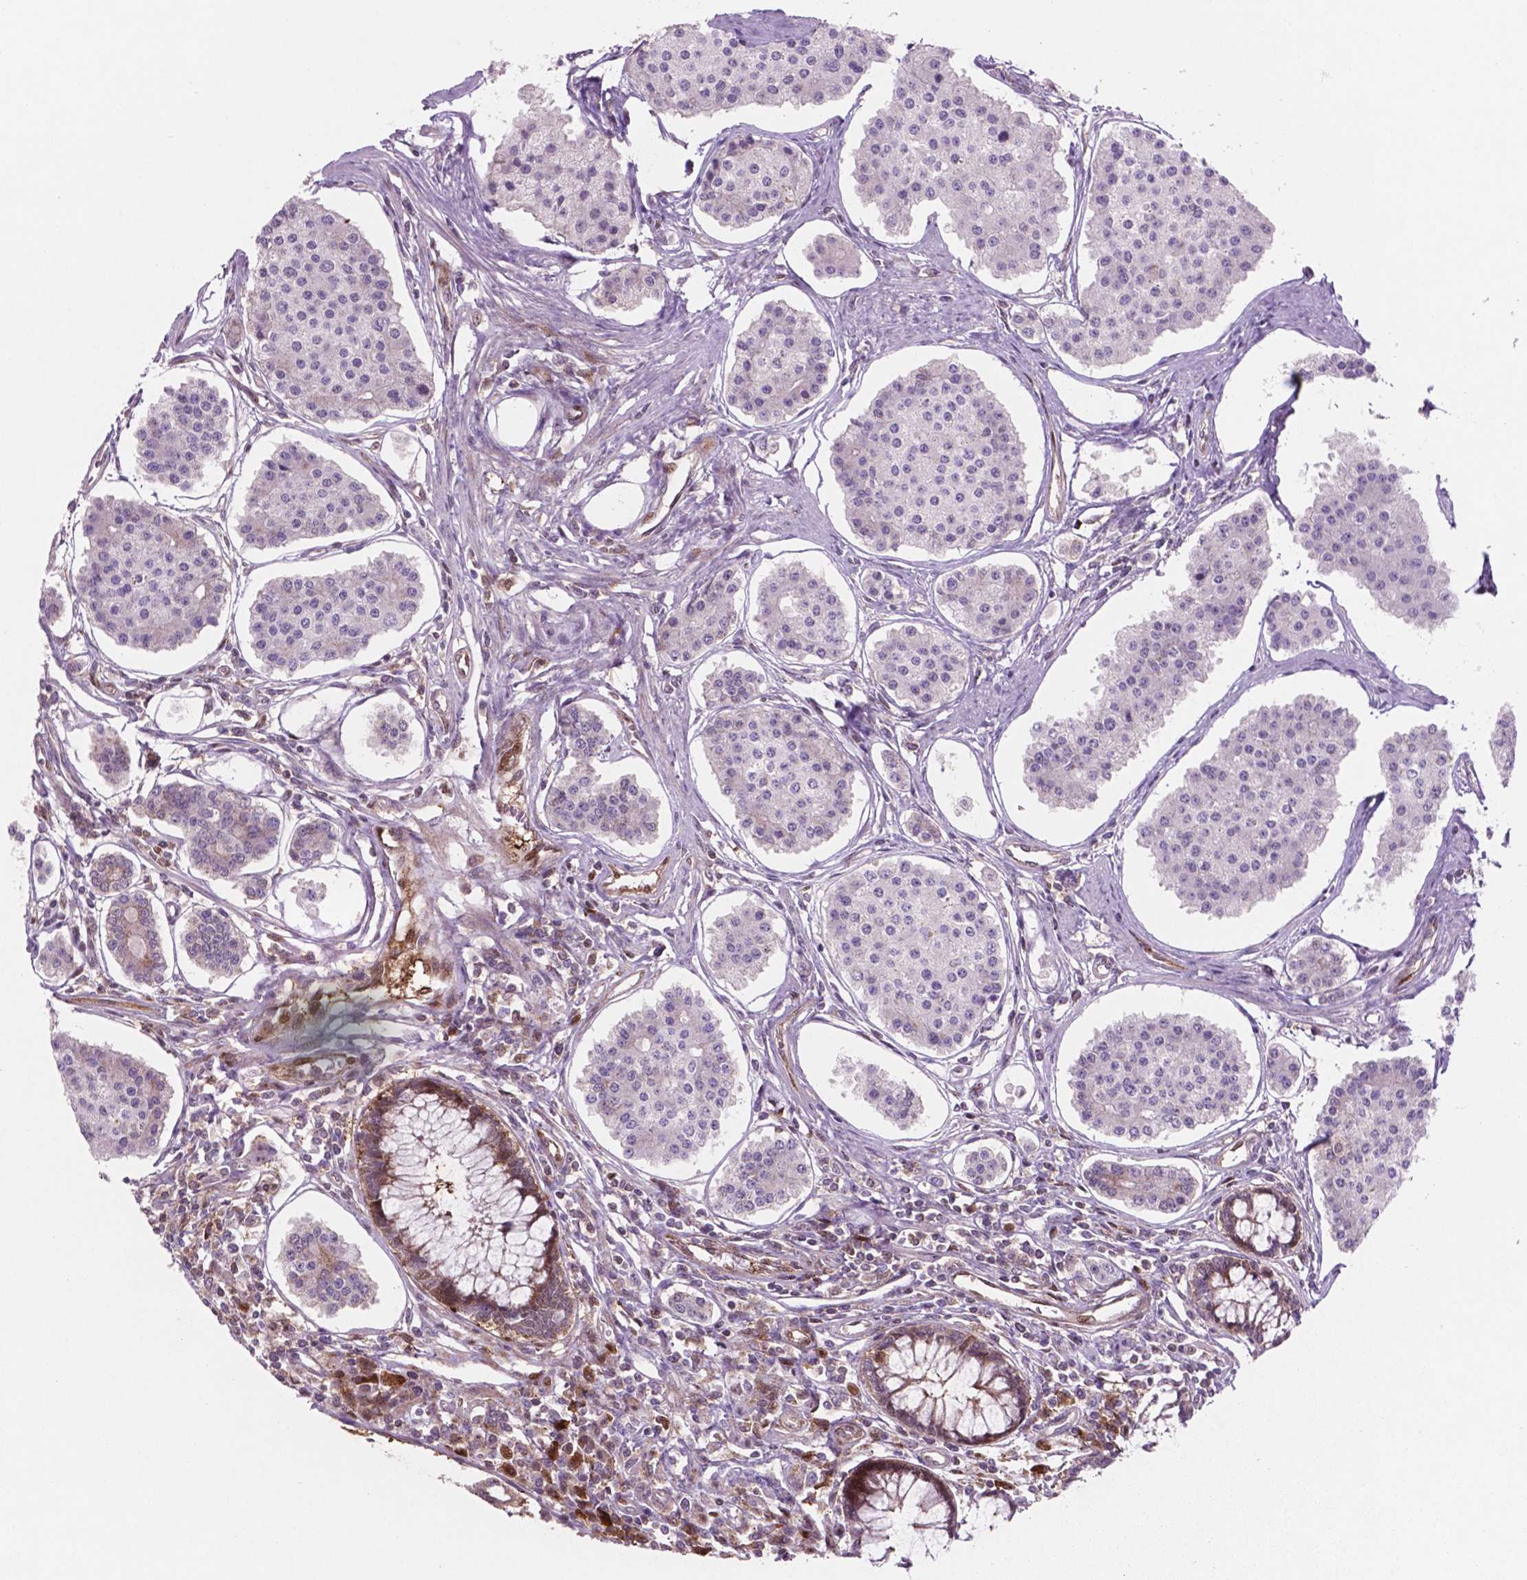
{"staining": {"intensity": "negative", "quantity": "none", "location": "none"}, "tissue": "carcinoid", "cell_type": "Tumor cells", "image_type": "cancer", "snomed": [{"axis": "morphology", "description": "Carcinoid, malignant, NOS"}, {"axis": "topography", "description": "Small intestine"}], "caption": "High magnification brightfield microscopy of carcinoid stained with DAB (3,3'-diaminobenzidine) (brown) and counterstained with hematoxylin (blue): tumor cells show no significant positivity.", "gene": "LDHA", "patient": {"sex": "female", "age": 65}}